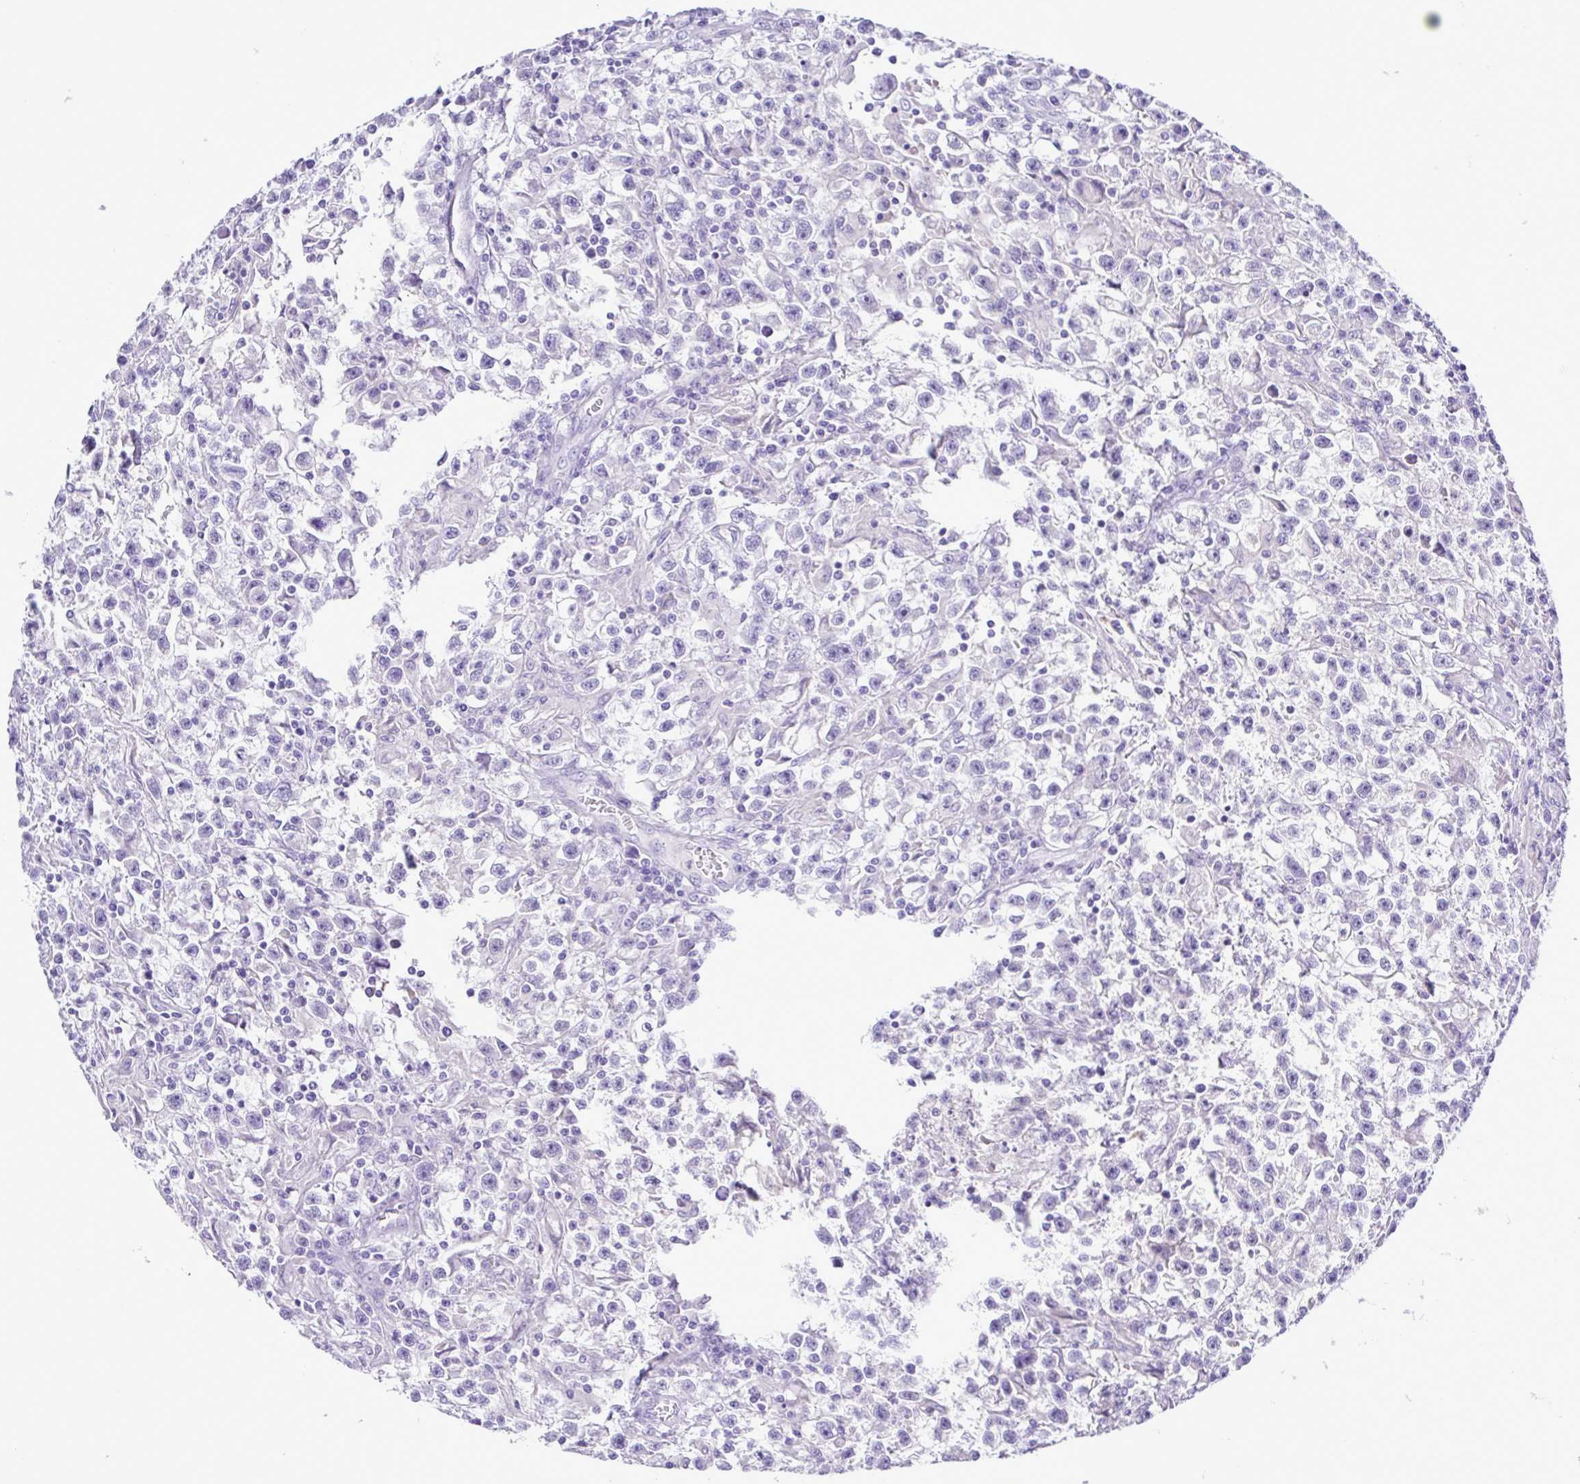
{"staining": {"intensity": "negative", "quantity": "none", "location": "none"}, "tissue": "testis cancer", "cell_type": "Tumor cells", "image_type": "cancer", "snomed": [{"axis": "morphology", "description": "Seminoma, NOS"}, {"axis": "topography", "description": "Testis"}], "caption": "A high-resolution histopathology image shows IHC staining of testis cancer, which exhibits no significant expression in tumor cells. The staining is performed using DAB brown chromogen with nuclei counter-stained in using hematoxylin.", "gene": "SYT1", "patient": {"sex": "male", "age": 31}}